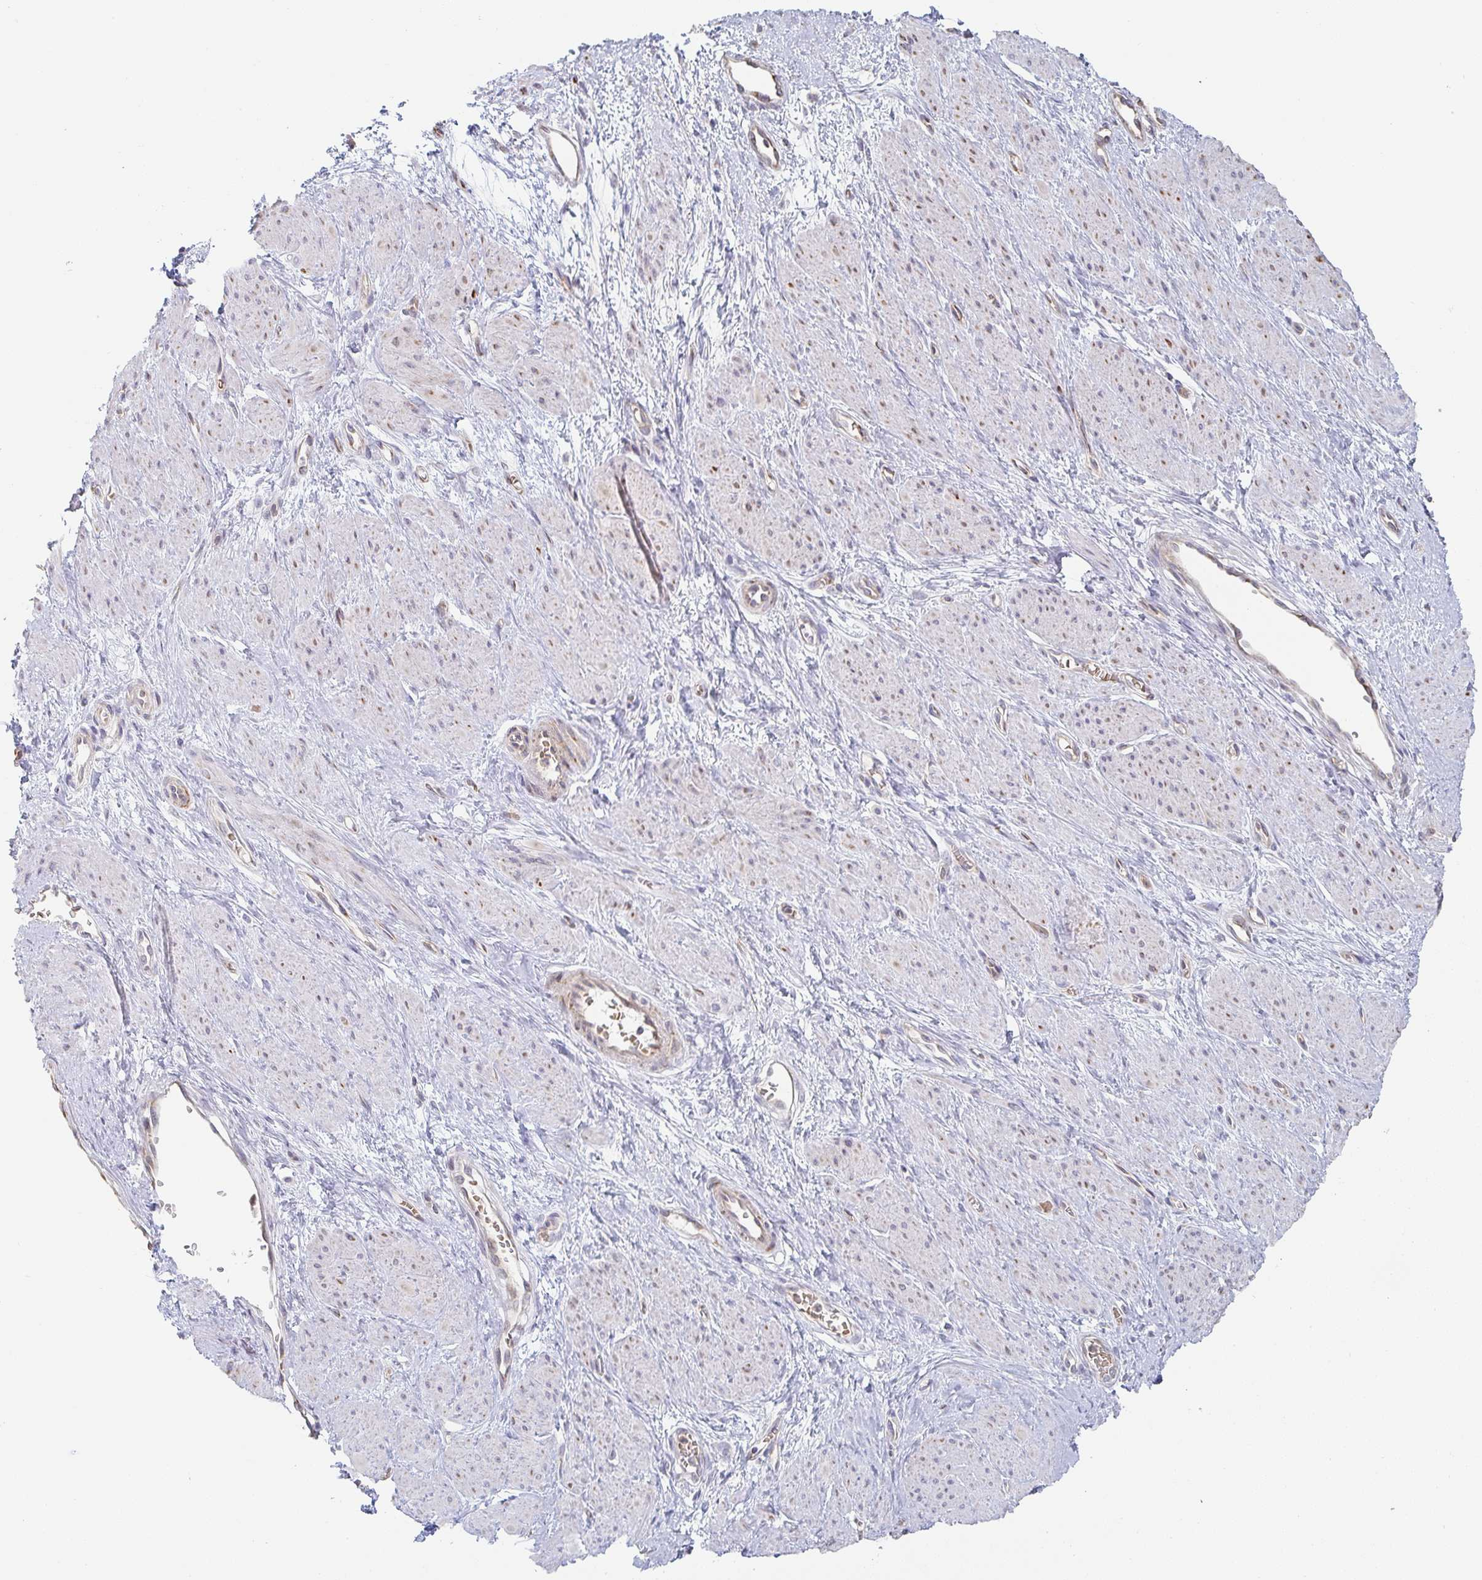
{"staining": {"intensity": "weak", "quantity": "<25%", "location": "cytoplasmic/membranous"}, "tissue": "smooth muscle", "cell_type": "Smooth muscle cells", "image_type": "normal", "snomed": [{"axis": "morphology", "description": "Normal tissue, NOS"}, {"axis": "topography", "description": "Smooth muscle"}, {"axis": "topography", "description": "Uterus"}], "caption": "High magnification brightfield microscopy of unremarkable smooth muscle stained with DAB (brown) and counterstained with hematoxylin (blue): smooth muscle cells show no significant expression. (DAB immunohistochemistry (IHC), high magnification).", "gene": "ZNF526", "patient": {"sex": "female", "age": 39}}